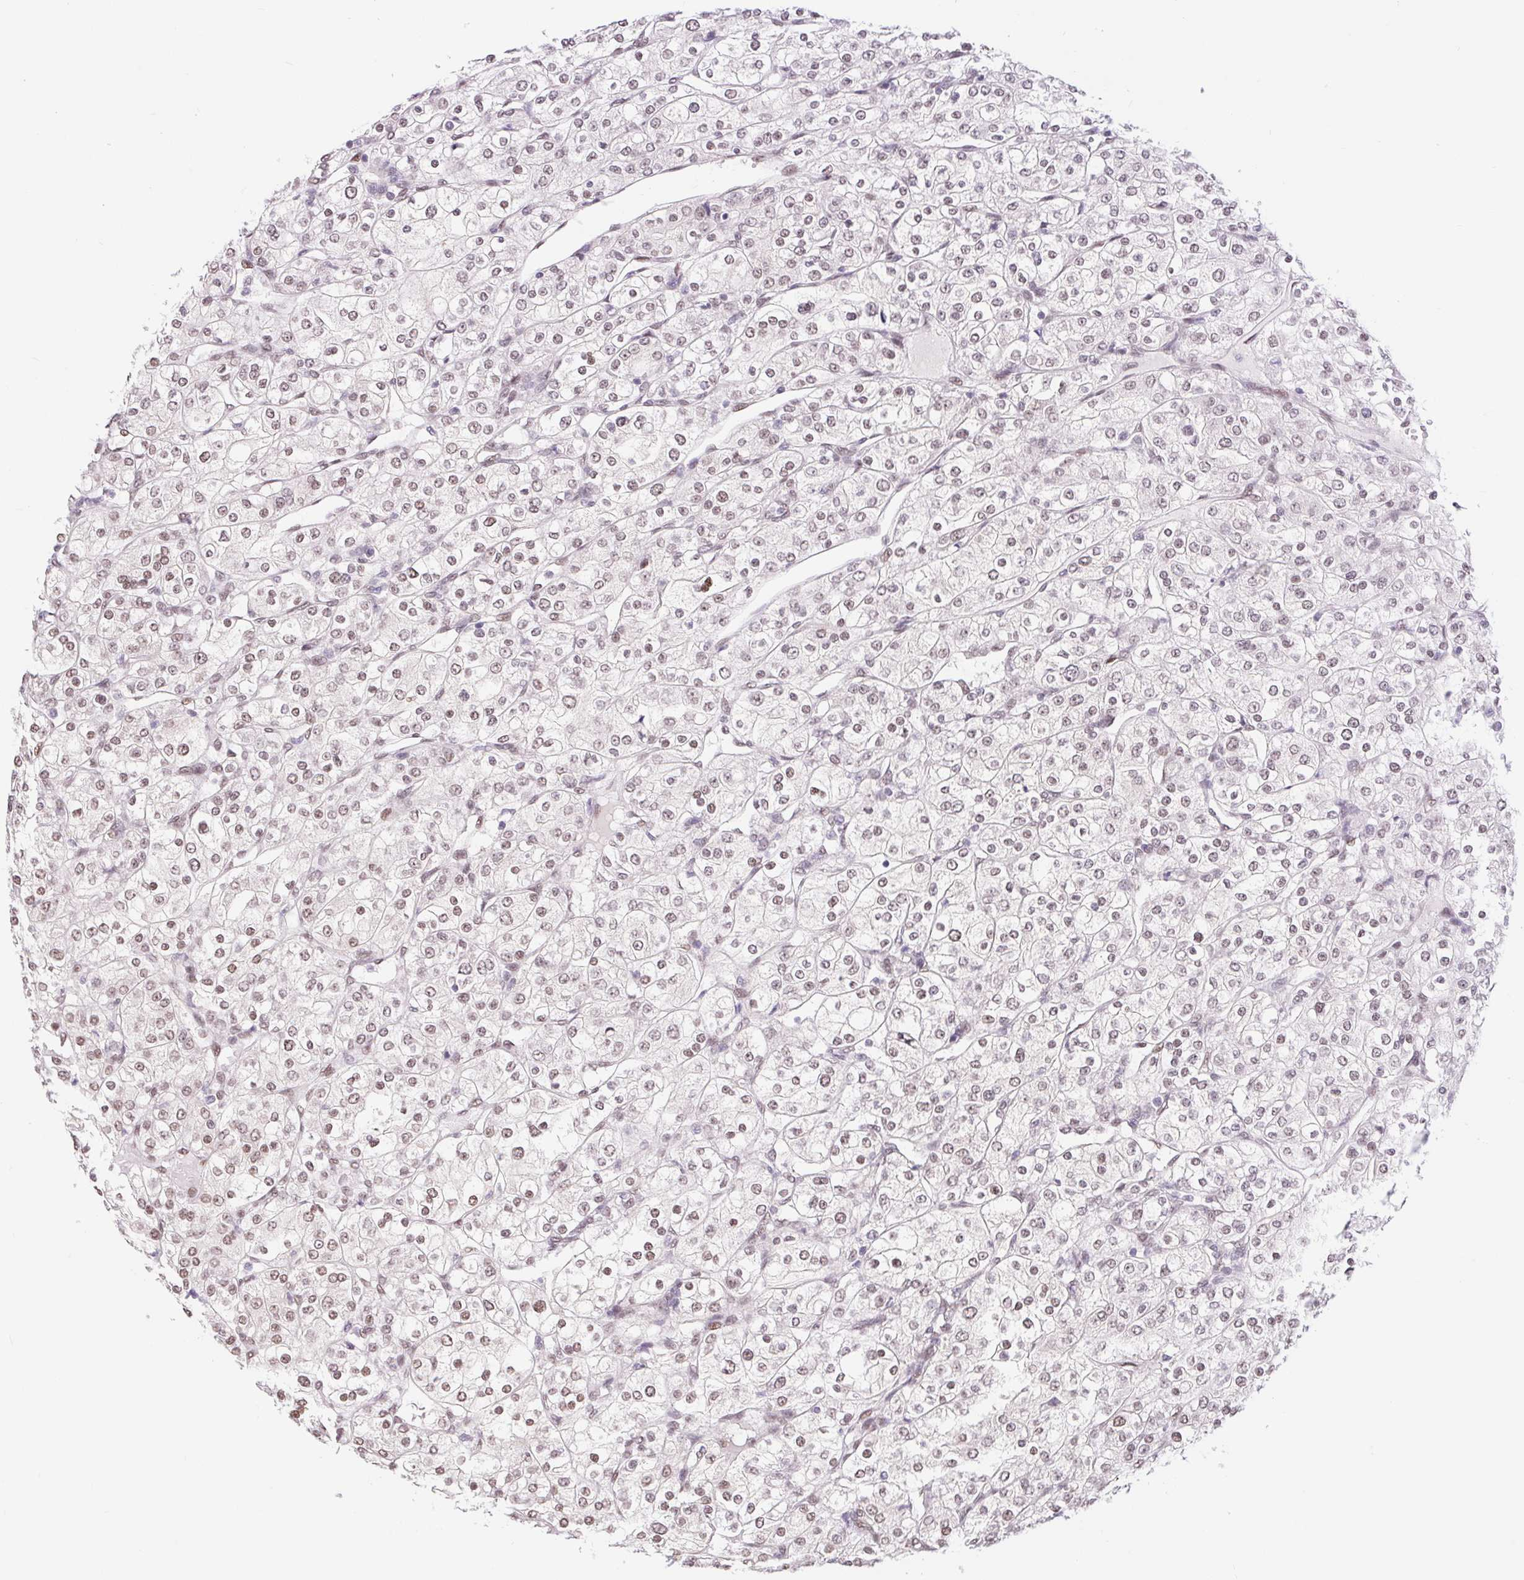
{"staining": {"intensity": "weak", "quantity": "25%-75%", "location": "nuclear"}, "tissue": "renal cancer", "cell_type": "Tumor cells", "image_type": "cancer", "snomed": [{"axis": "morphology", "description": "Adenocarcinoma, NOS"}, {"axis": "topography", "description": "Kidney"}], "caption": "Protein expression analysis of human renal adenocarcinoma reveals weak nuclear staining in about 25%-75% of tumor cells.", "gene": "CAND1", "patient": {"sex": "male", "age": 80}}